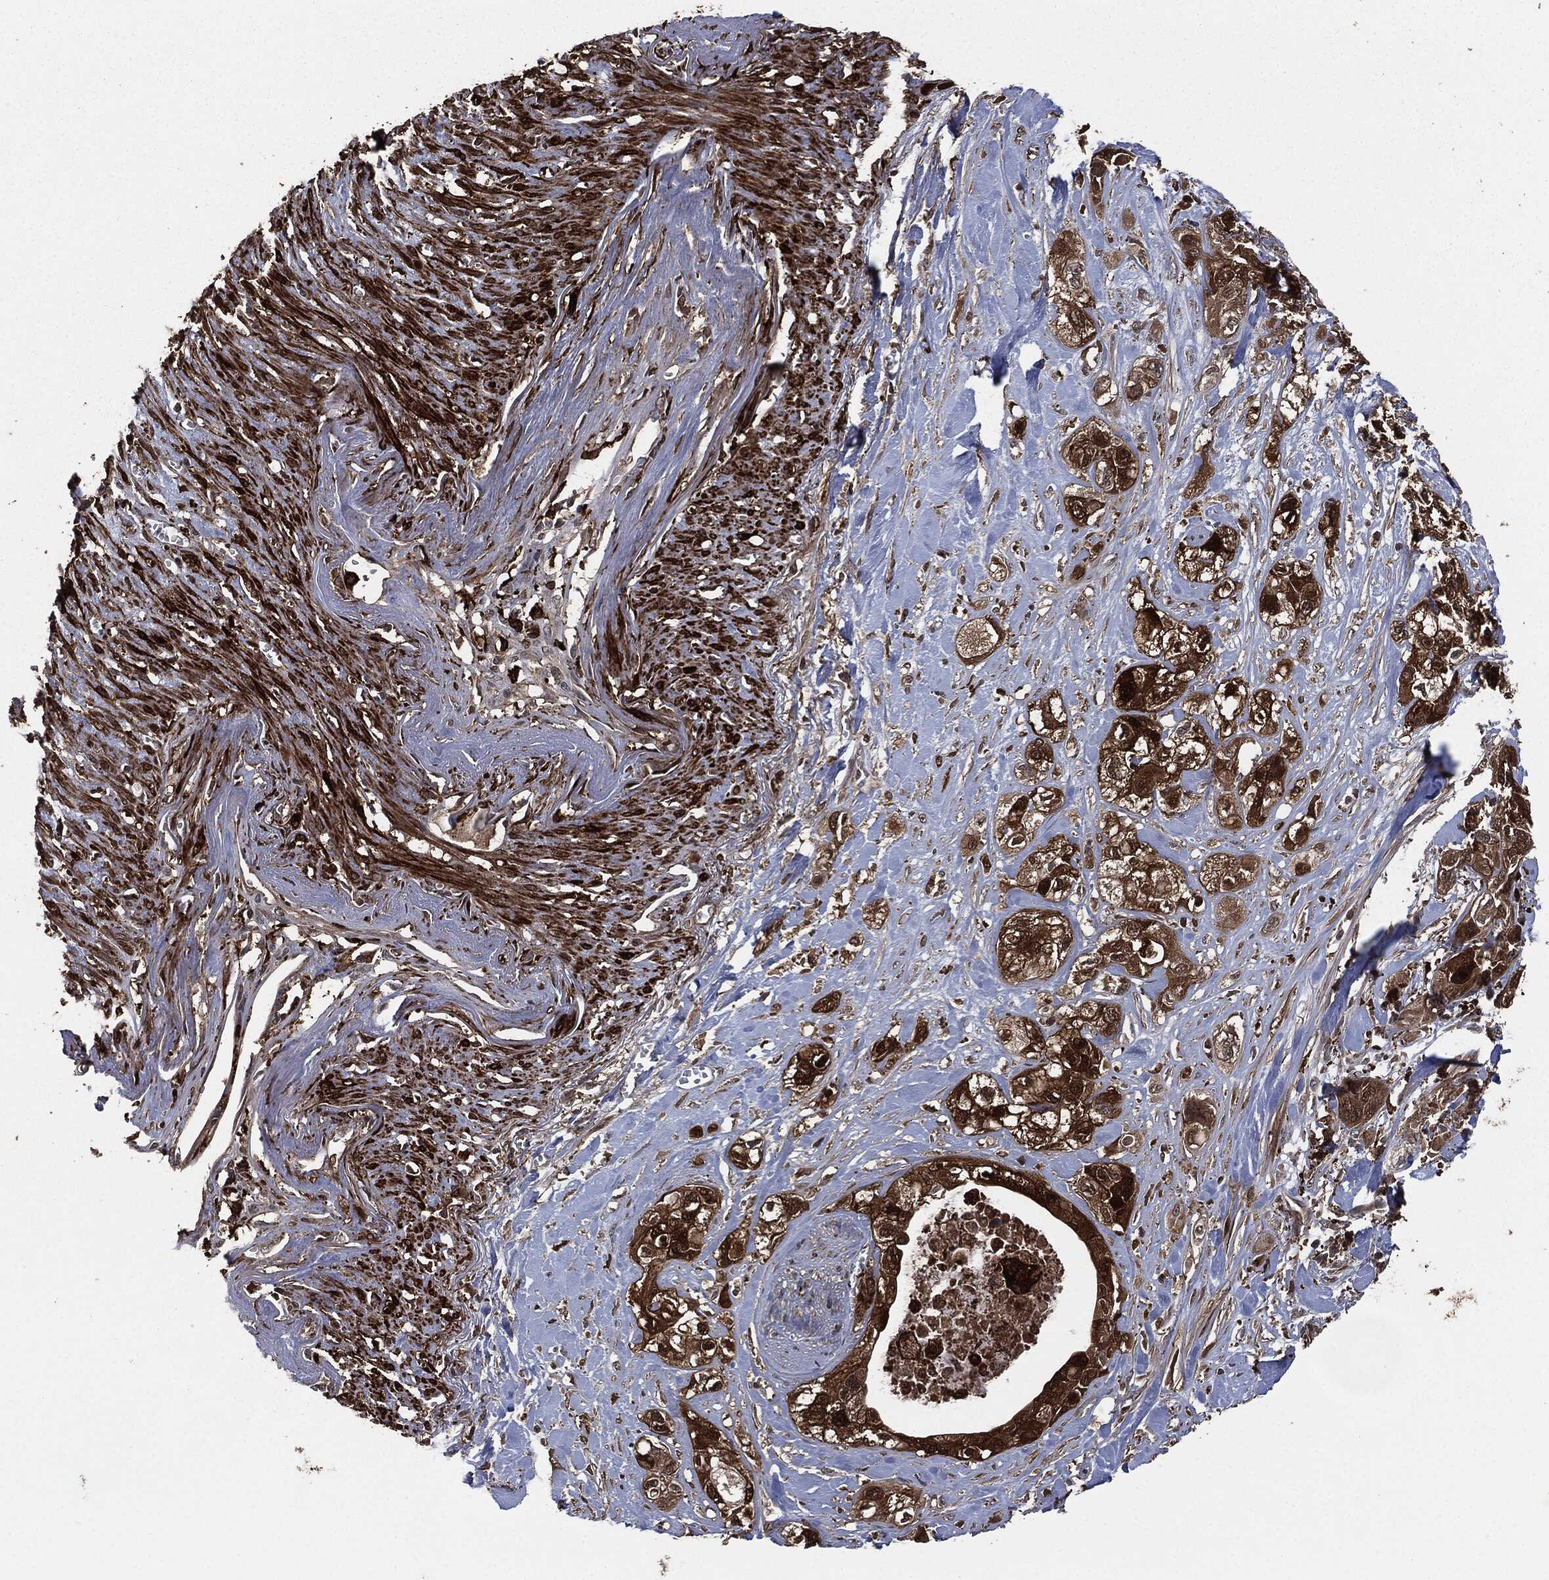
{"staining": {"intensity": "strong", "quantity": ">75%", "location": "cytoplasmic/membranous"}, "tissue": "pancreatic cancer", "cell_type": "Tumor cells", "image_type": "cancer", "snomed": [{"axis": "morphology", "description": "Adenocarcinoma, NOS"}, {"axis": "topography", "description": "Pancreas"}], "caption": "Immunohistochemical staining of adenocarcinoma (pancreatic) displays high levels of strong cytoplasmic/membranous expression in about >75% of tumor cells. Using DAB (3,3'-diaminobenzidine) (brown) and hematoxylin (blue) stains, captured at high magnification using brightfield microscopy.", "gene": "CRABP2", "patient": {"sex": "male", "age": 72}}